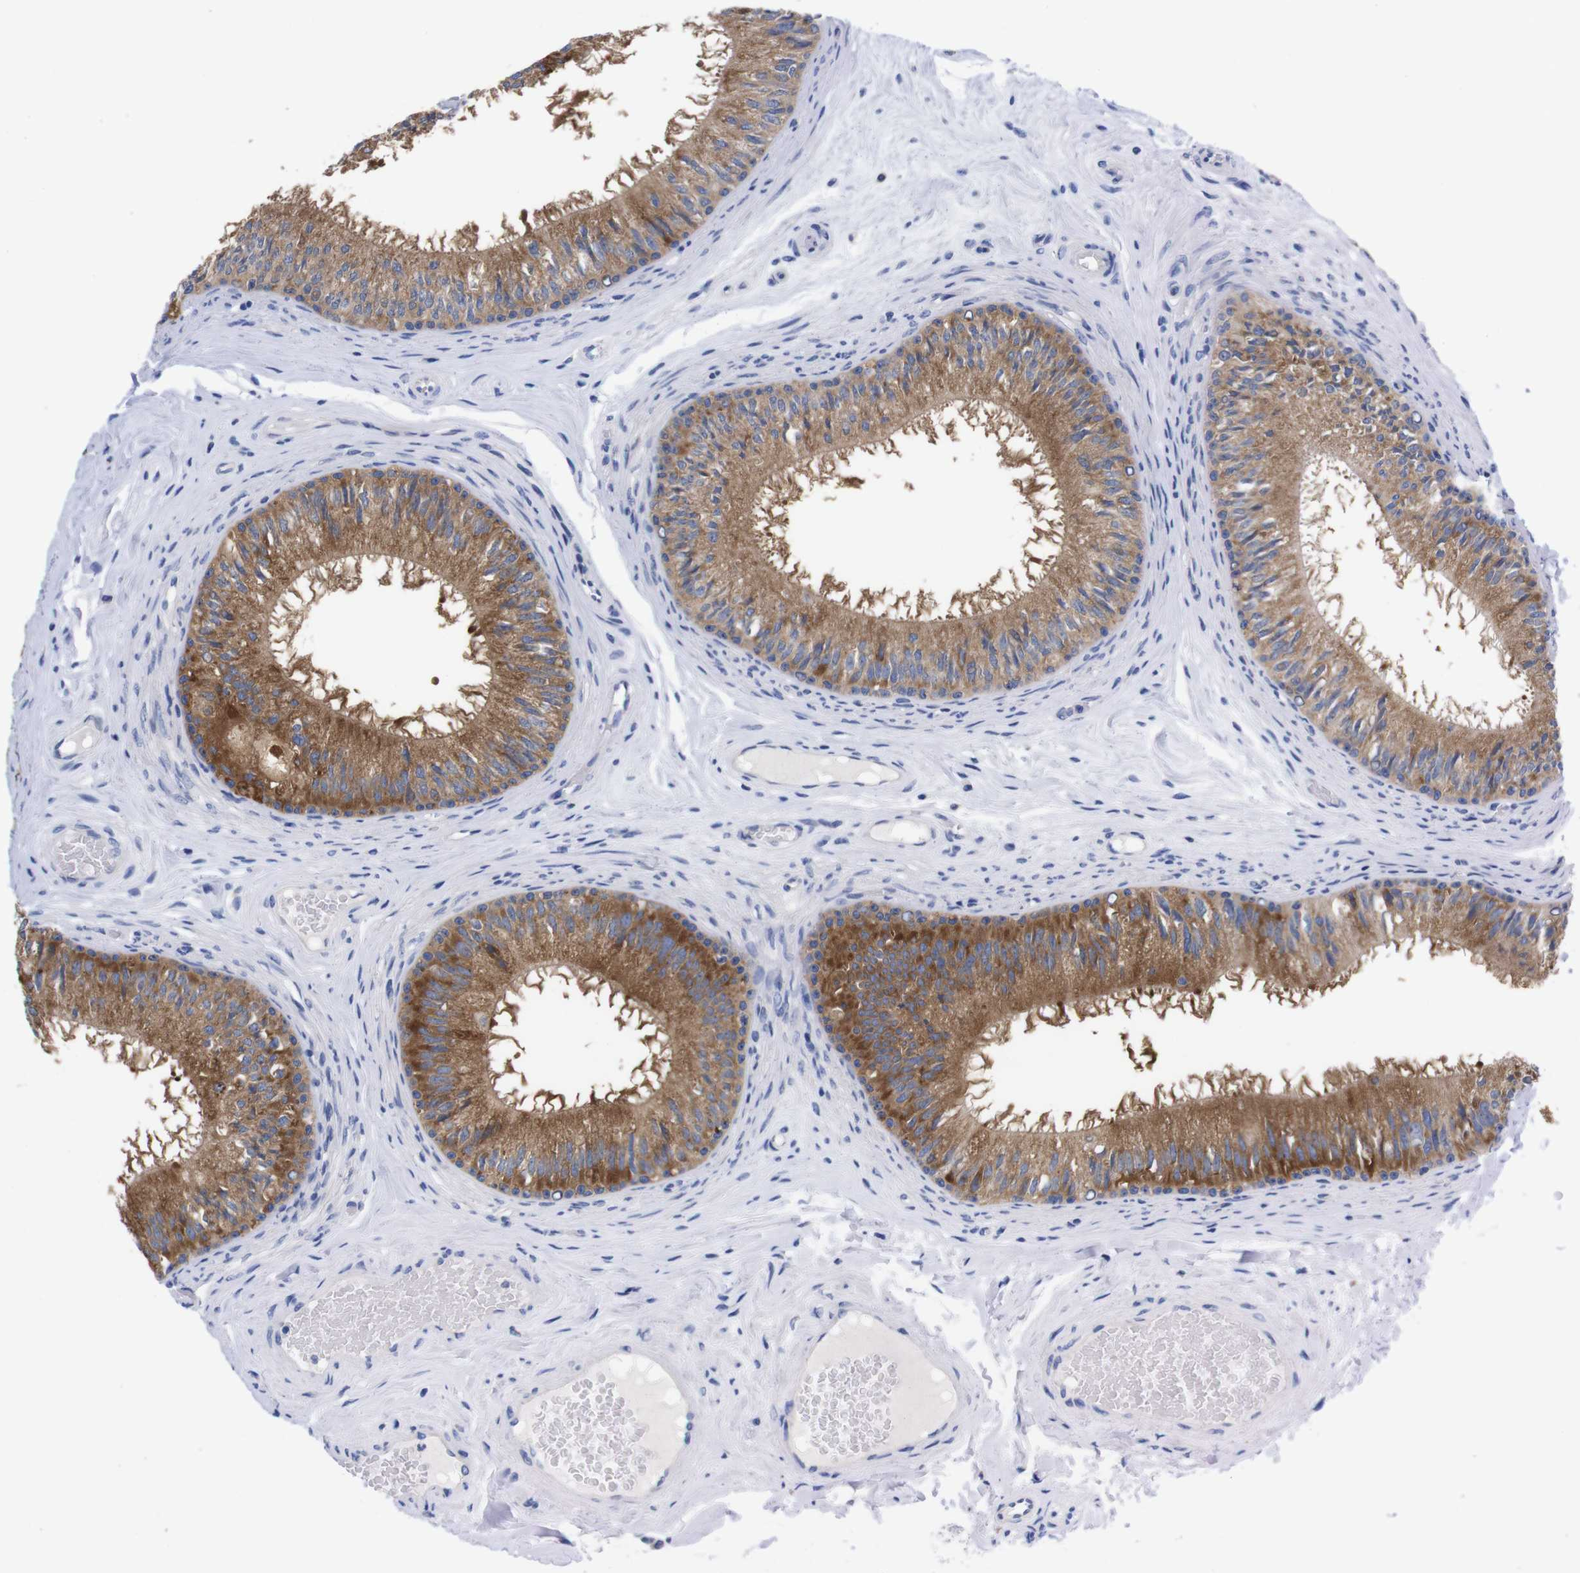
{"staining": {"intensity": "moderate", "quantity": ">75%", "location": "cytoplasmic/membranous"}, "tissue": "epididymis", "cell_type": "Glandular cells", "image_type": "normal", "snomed": [{"axis": "morphology", "description": "Normal tissue, NOS"}, {"axis": "topography", "description": "Testis"}, {"axis": "topography", "description": "Epididymis"}], "caption": "Protein analysis of normal epididymis reveals moderate cytoplasmic/membranous positivity in approximately >75% of glandular cells. The protein is stained brown, and the nuclei are stained in blue (DAB IHC with brightfield microscopy, high magnification).", "gene": "NEBL", "patient": {"sex": "male", "age": 36}}